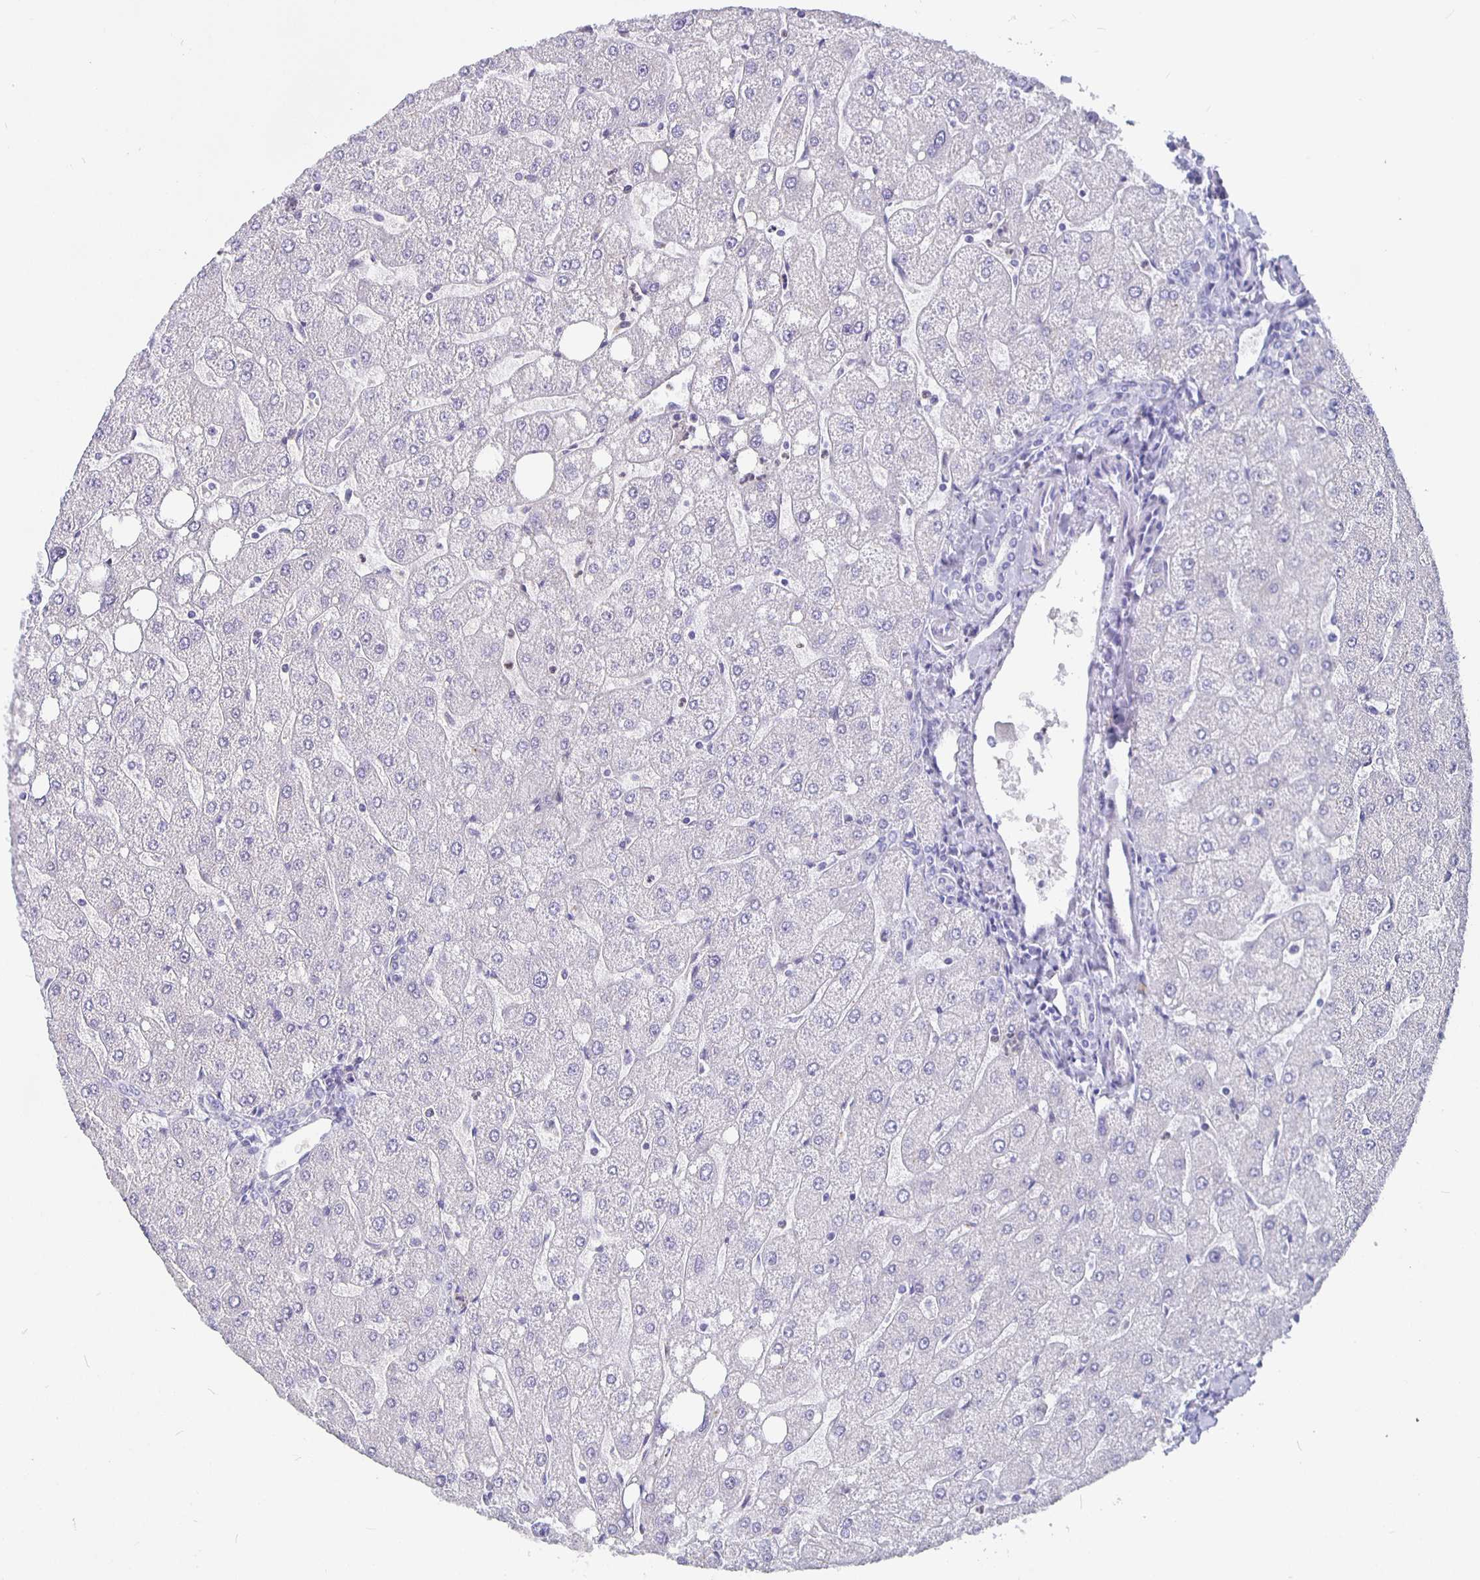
{"staining": {"intensity": "negative", "quantity": "none", "location": "none"}, "tissue": "liver", "cell_type": "Cholangiocytes", "image_type": "normal", "snomed": [{"axis": "morphology", "description": "Normal tissue, NOS"}, {"axis": "topography", "description": "Liver"}], "caption": "IHC micrograph of benign liver: human liver stained with DAB reveals no significant protein expression in cholangiocytes. (IHC, brightfield microscopy, high magnification).", "gene": "GPX4", "patient": {"sex": "male", "age": 67}}